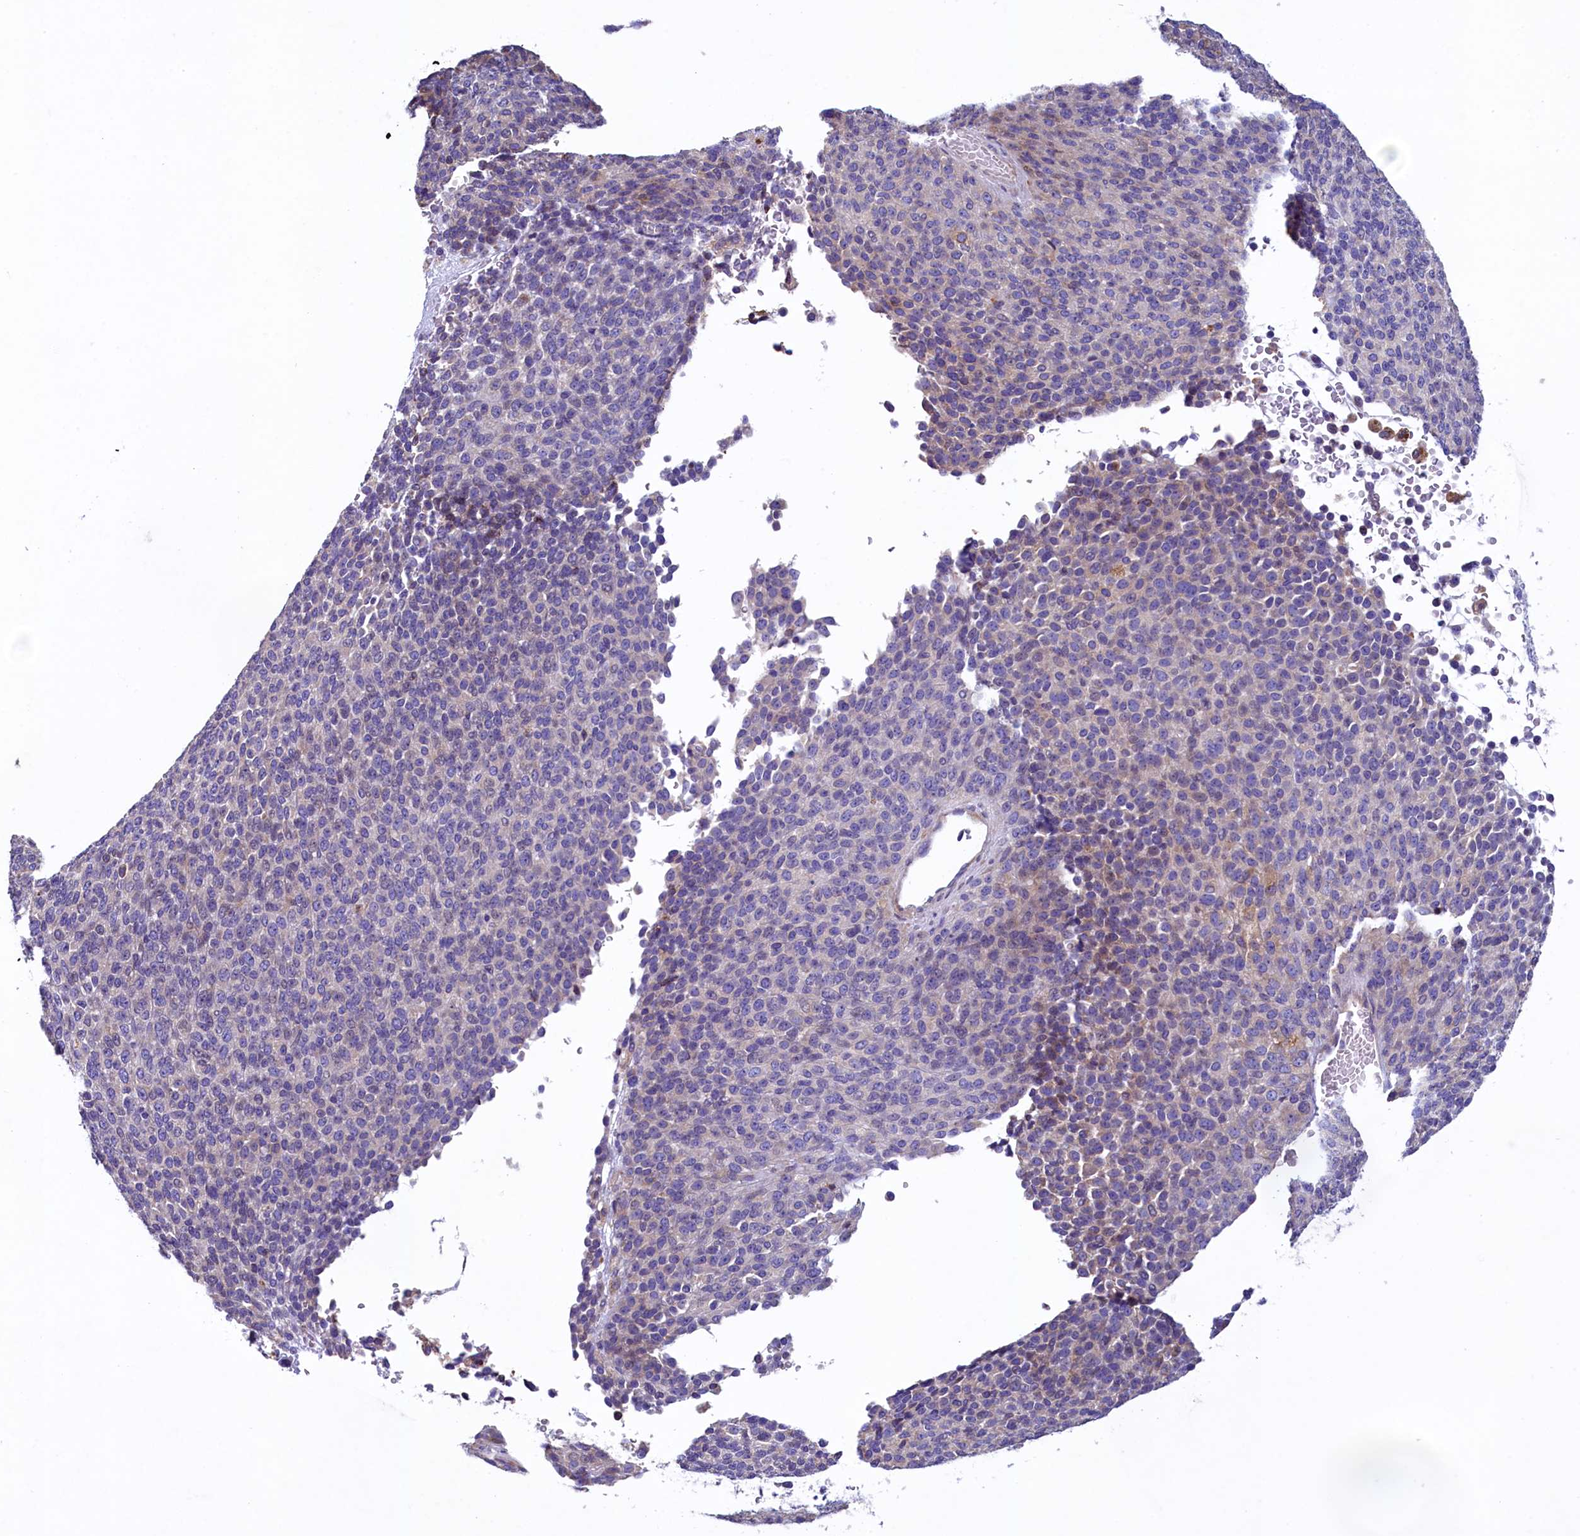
{"staining": {"intensity": "negative", "quantity": "none", "location": "none"}, "tissue": "melanoma", "cell_type": "Tumor cells", "image_type": "cancer", "snomed": [{"axis": "morphology", "description": "Malignant melanoma, Metastatic site"}, {"axis": "topography", "description": "Brain"}], "caption": "IHC image of malignant melanoma (metastatic site) stained for a protein (brown), which exhibits no positivity in tumor cells.", "gene": "KRBOX5", "patient": {"sex": "female", "age": 56}}